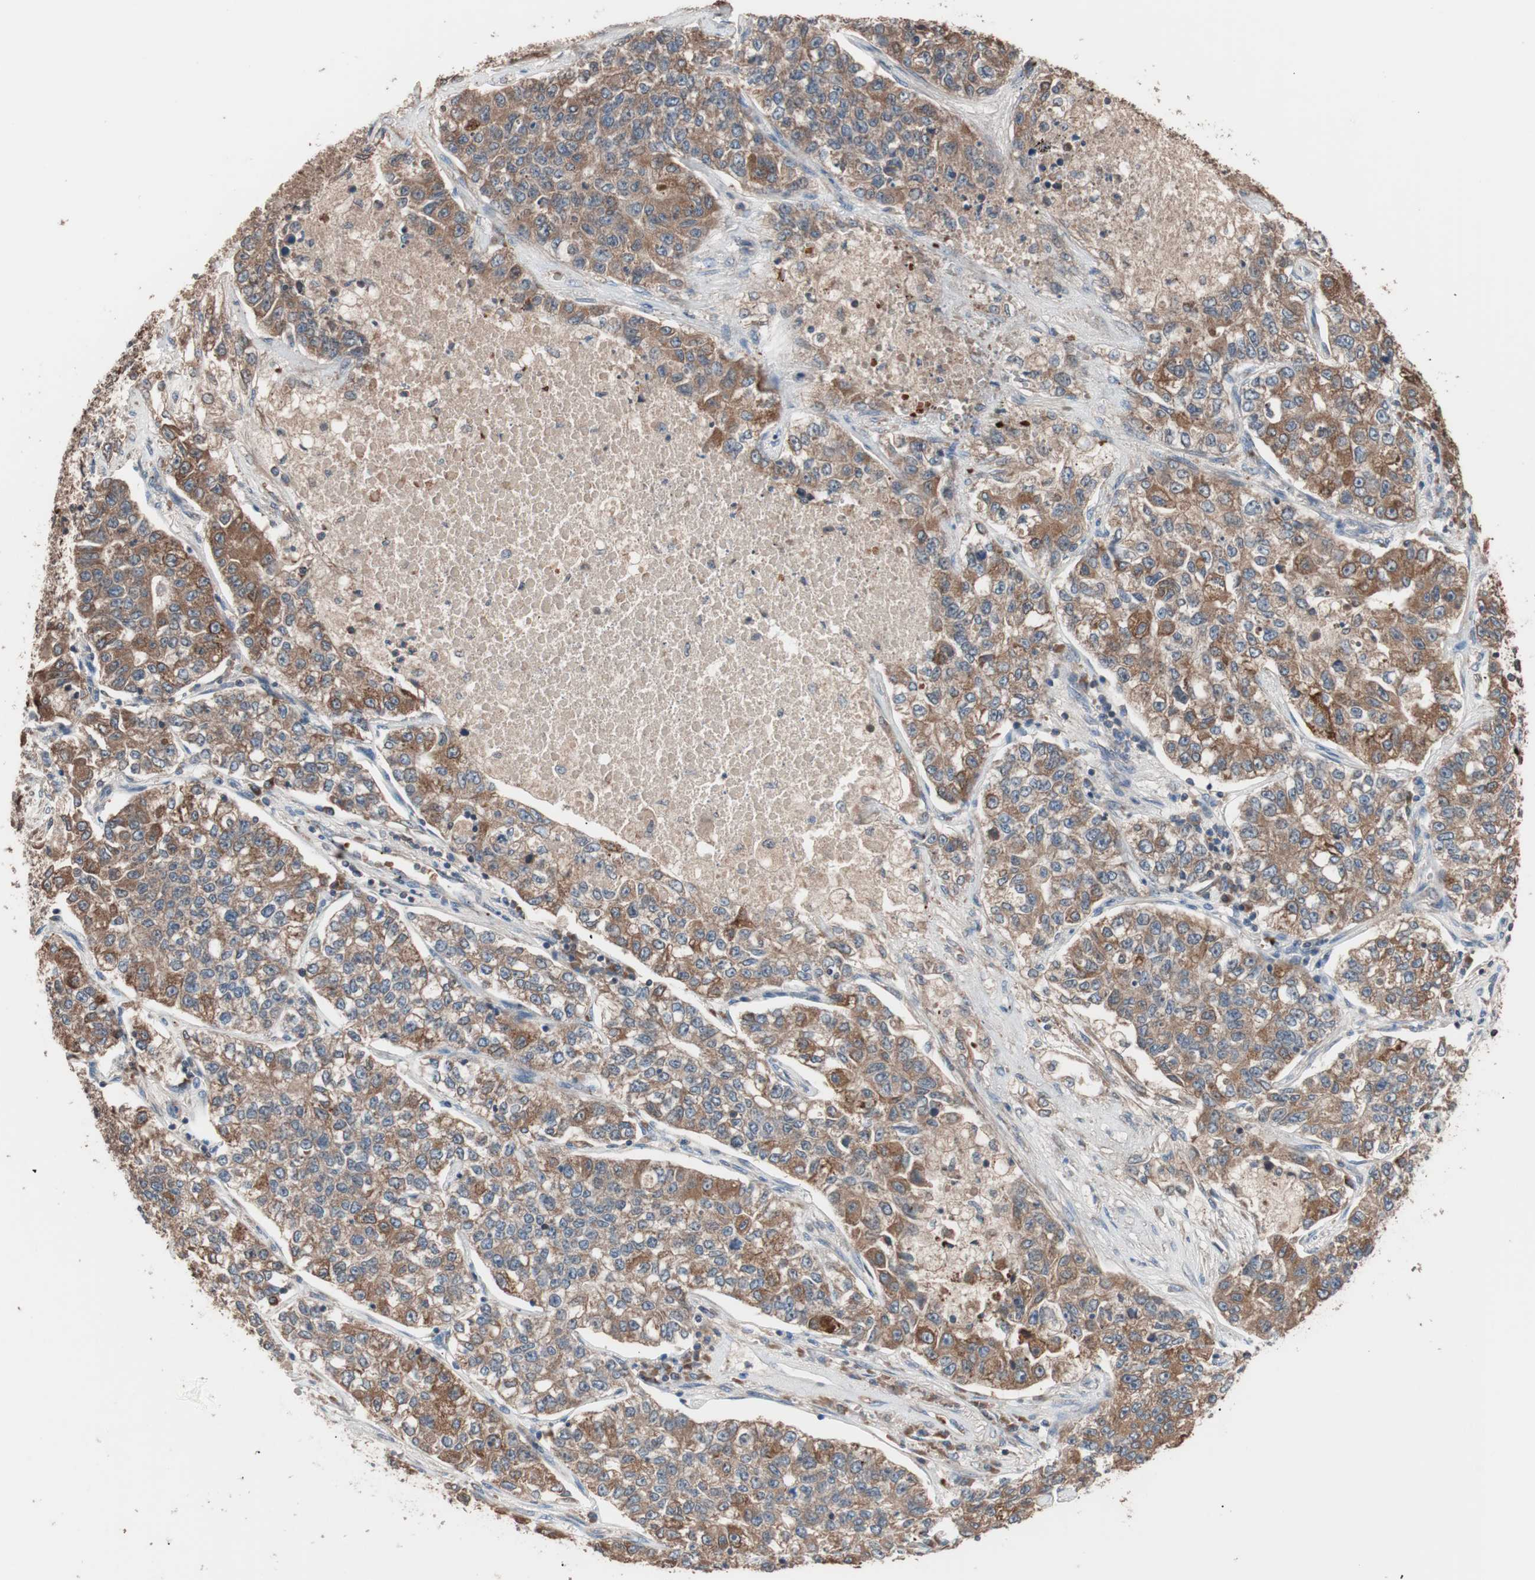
{"staining": {"intensity": "moderate", "quantity": ">75%", "location": "cytoplasmic/membranous"}, "tissue": "lung cancer", "cell_type": "Tumor cells", "image_type": "cancer", "snomed": [{"axis": "morphology", "description": "Adenocarcinoma, NOS"}, {"axis": "topography", "description": "Lung"}], "caption": "IHC staining of adenocarcinoma (lung), which demonstrates medium levels of moderate cytoplasmic/membranous positivity in approximately >75% of tumor cells indicating moderate cytoplasmic/membranous protein positivity. The staining was performed using DAB (3,3'-diaminobenzidine) (brown) for protein detection and nuclei were counterstained in hematoxylin (blue).", "gene": "GLYCTK", "patient": {"sex": "male", "age": 49}}